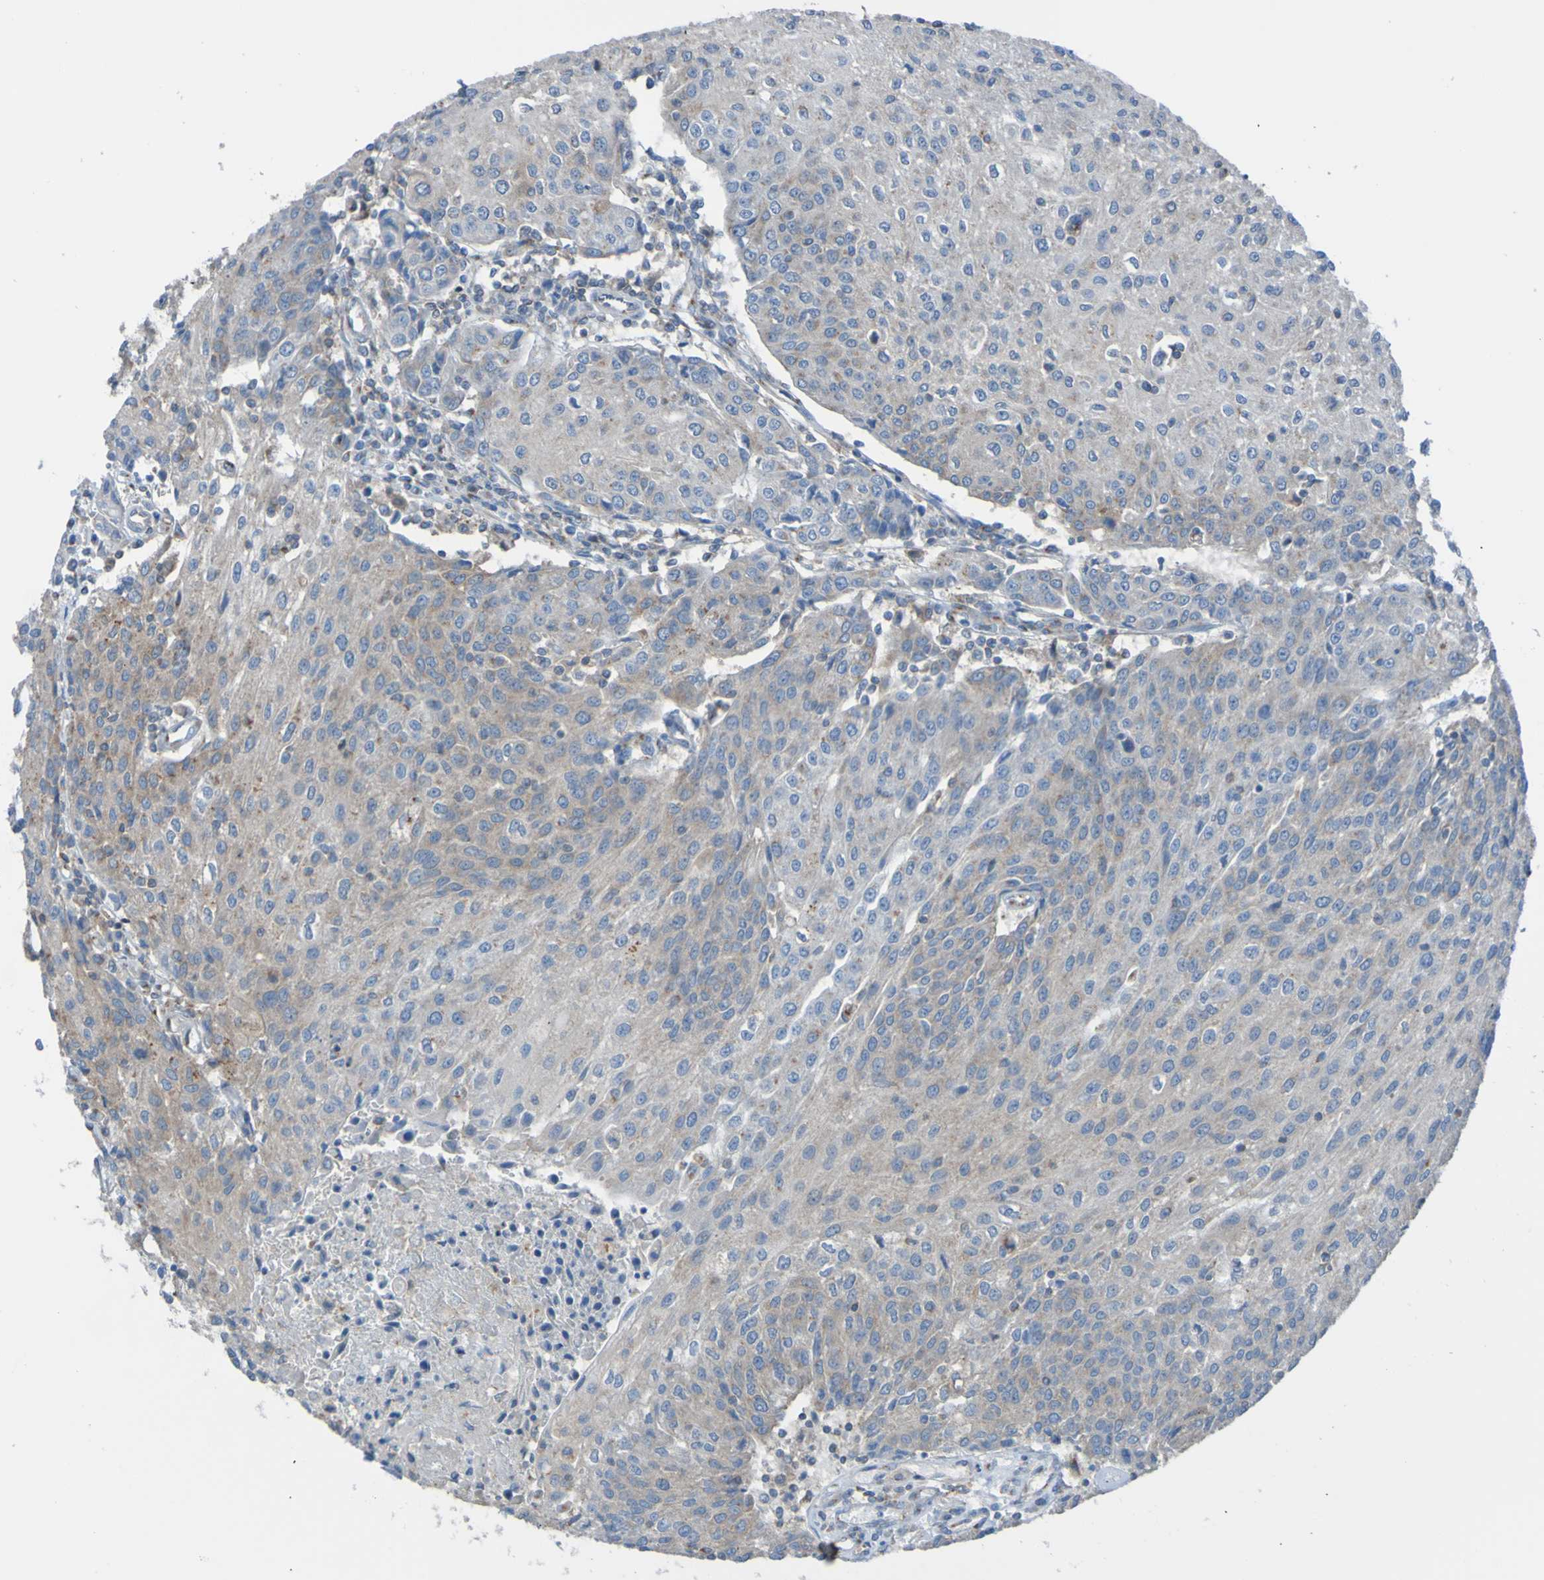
{"staining": {"intensity": "weak", "quantity": "<25%", "location": "cytoplasmic/membranous"}, "tissue": "urothelial cancer", "cell_type": "Tumor cells", "image_type": "cancer", "snomed": [{"axis": "morphology", "description": "Urothelial carcinoma, High grade"}, {"axis": "topography", "description": "Urinary bladder"}], "caption": "A high-resolution photomicrograph shows immunohistochemistry staining of urothelial cancer, which demonstrates no significant staining in tumor cells. The staining was performed using DAB to visualize the protein expression in brown, while the nuclei were stained in blue with hematoxylin (Magnification: 20x).", "gene": "MINAR1", "patient": {"sex": "female", "age": 85}}